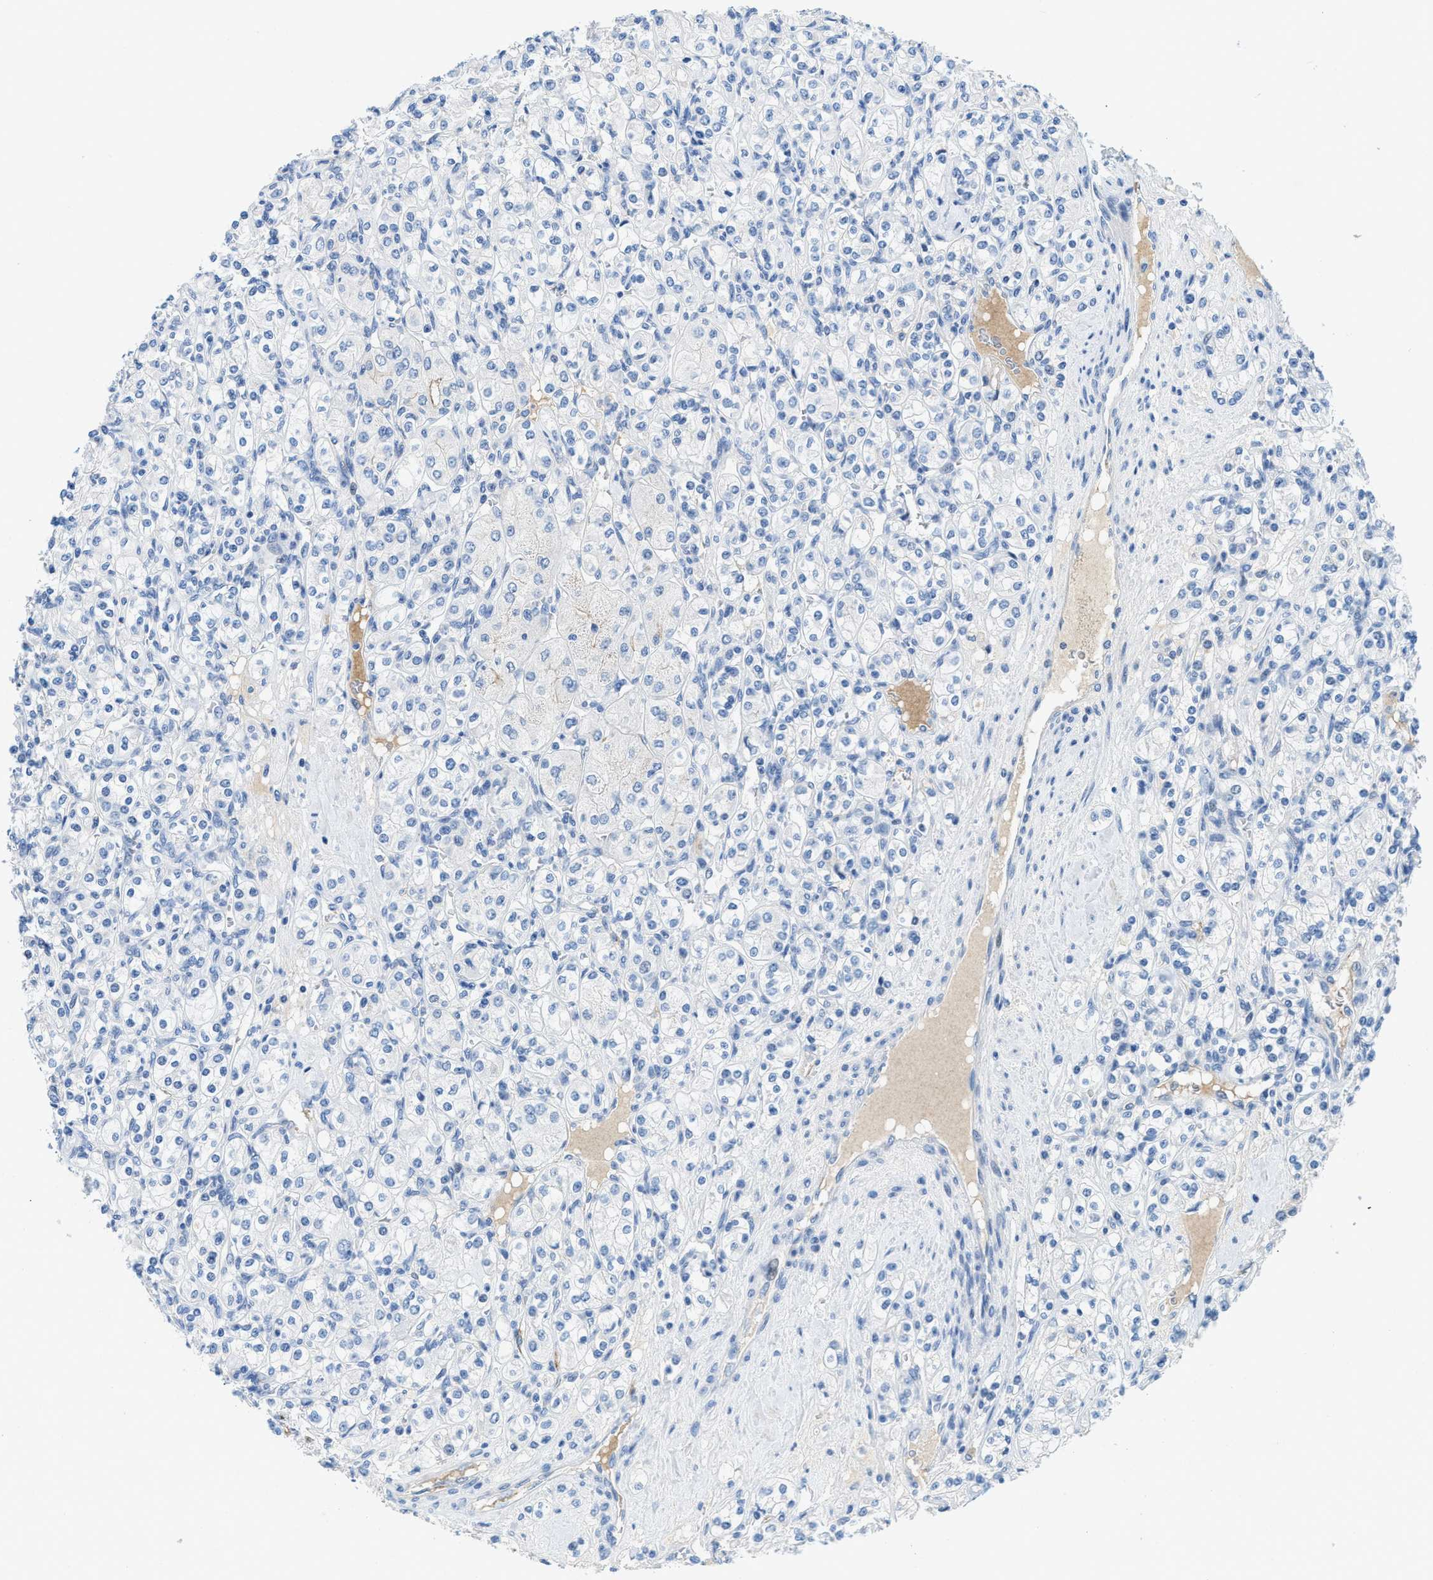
{"staining": {"intensity": "negative", "quantity": "none", "location": "none"}, "tissue": "renal cancer", "cell_type": "Tumor cells", "image_type": "cancer", "snomed": [{"axis": "morphology", "description": "Adenocarcinoma, NOS"}, {"axis": "topography", "description": "Kidney"}], "caption": "DAB (3,3'-diaminobenzidine) immunohistochemical staining of renal adenocarcinoma shows no significant expression in tumor cells. Brightfield microscopy of immunohistochemistry (IHC) stained with DAB (3,3'-diaminobenzidine) (brown) and hematoxylin (blue), captured at high magnification.", "gene": "MBL2", "patient": {"sex": "male", "age": 77}}